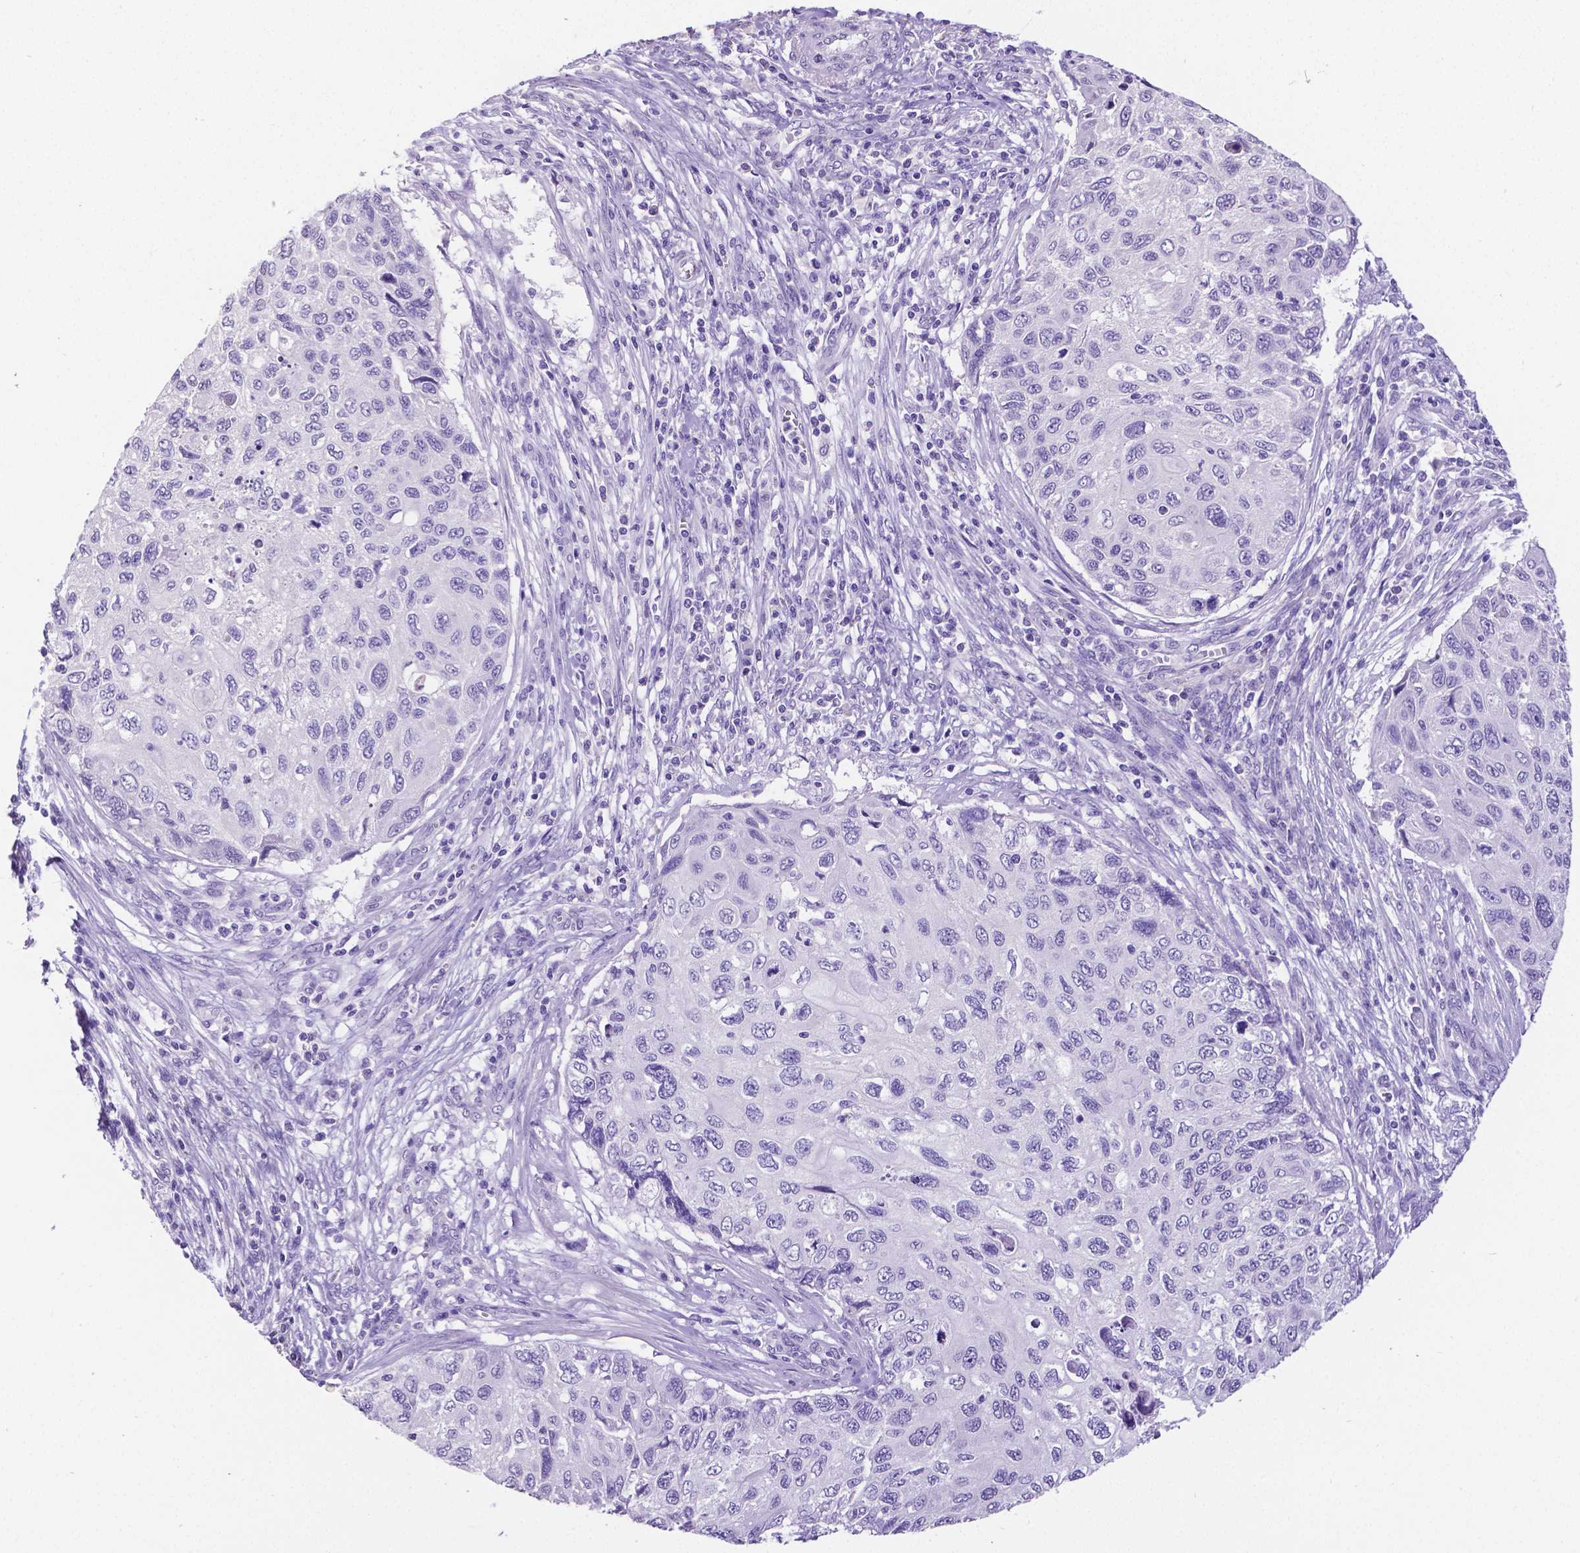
{"staining": {"intensity": "negative", "quantity": "none", "location": "none"}, "tissue": "cervical cancer", "cell_type": "Tumor cells", "image_type": "cancer", "snomed": [{"axis": "morphology", "description": "Squamous cell carcinoma, NOS"}, {"axis": "topography", "description": "Cervix"}], "caption": "There is no significant positivity in tumor cells of cervical squamous cell carcinoma.", "gene": "SATB2", "patient": {"sex": "female", "age": 70}}